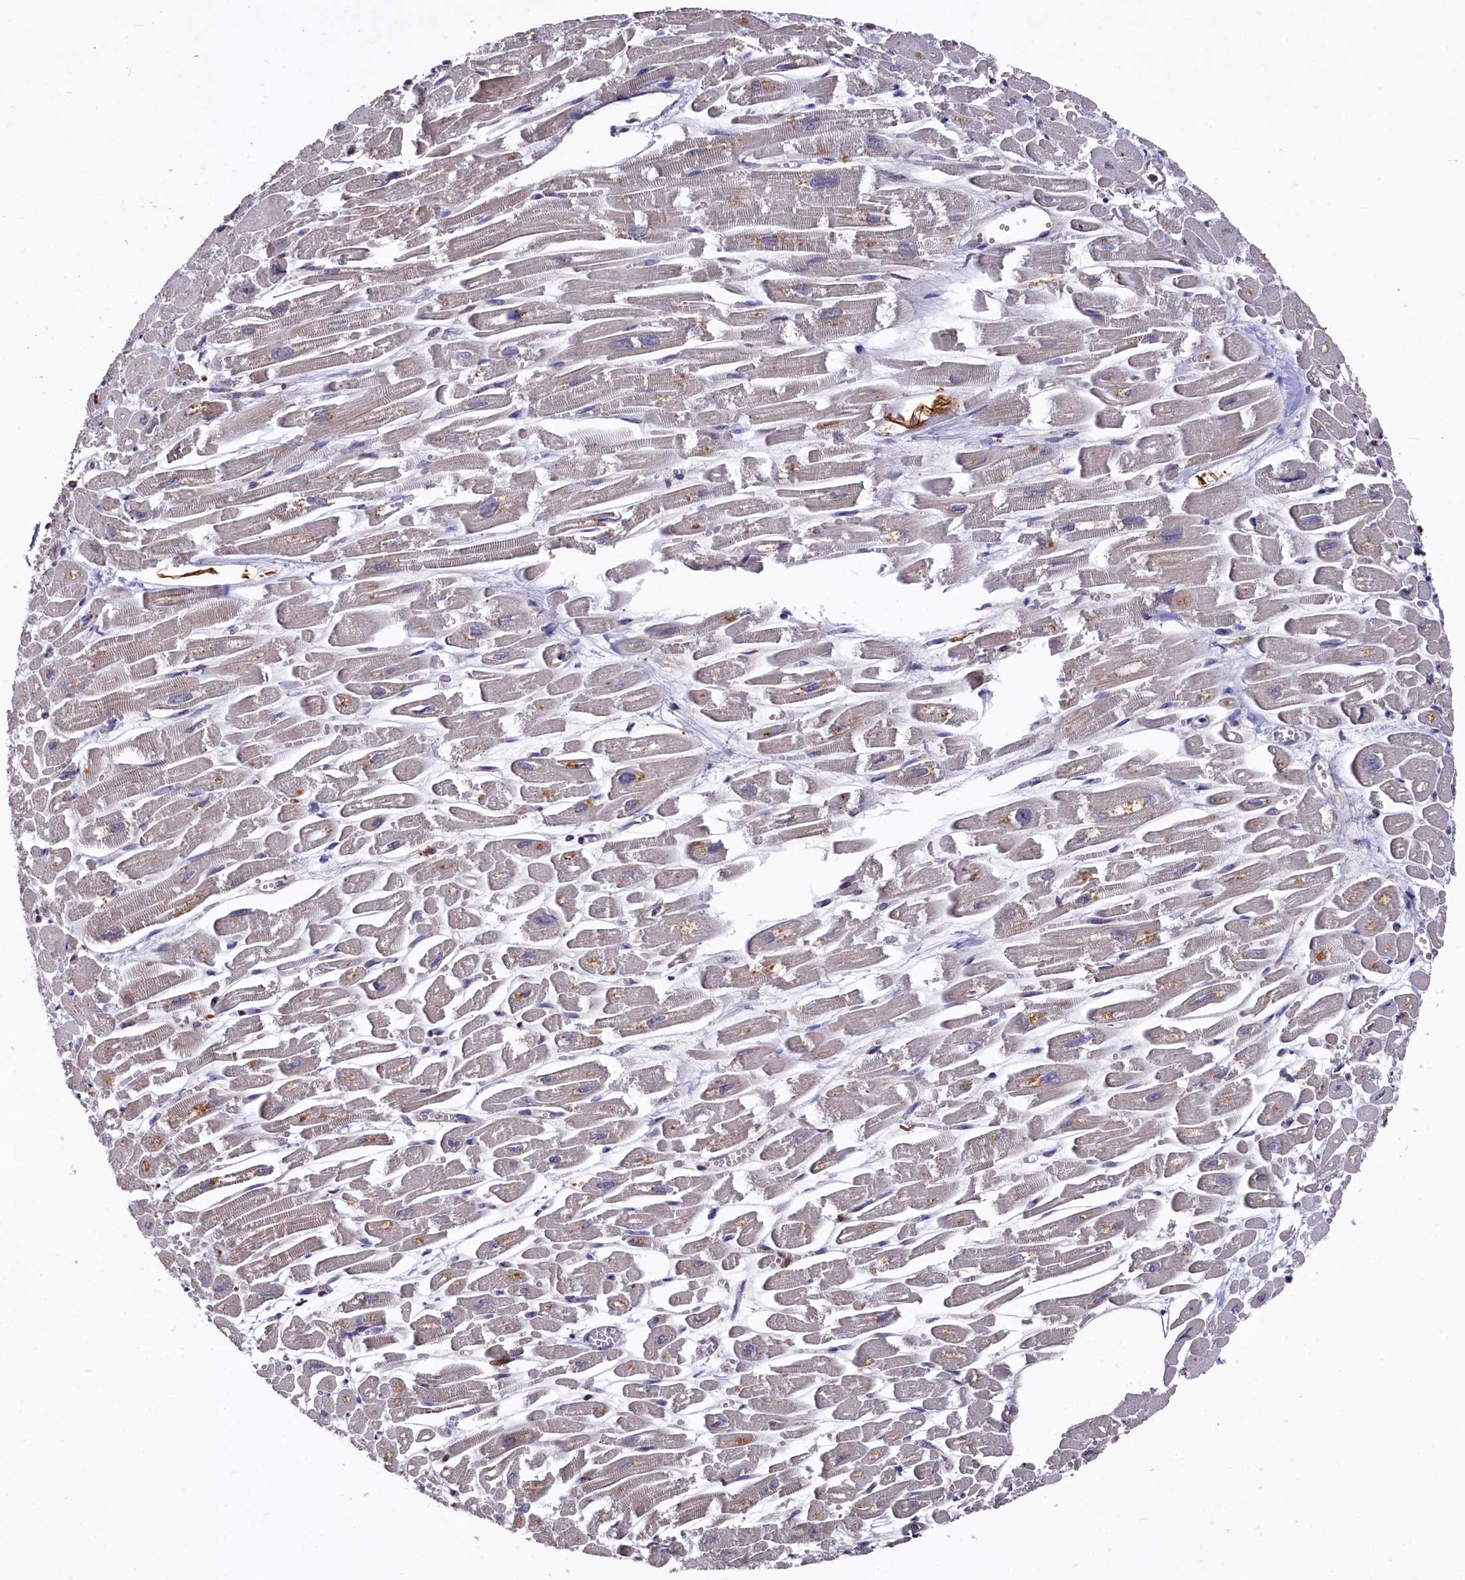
{"staining": {"intensity": "moderate", "quantity": "<25%", "location": "cytoplasmic/membranous"}, "tissue": "heart muscle", "cell_type": "Cardiomyocytes", "image_type": "normal", "snomed": [{"axis": "morphology", "description": "Normal tissue, NOS"}, {"axis": "topography", "description": "Heart"}], "caption": "Normal heart muscle was stained to show a protein in brown. There is low levels of moderate cytoplasmic/membranous expression in about <25% of cardiomyocytes. (Stains: DAB in brown, nuclei in blue, Microscopy: brightfield microscopy at high magnification).", "gene": "PLEKHO2", "patient": {"sex": "male", "age": 54}}